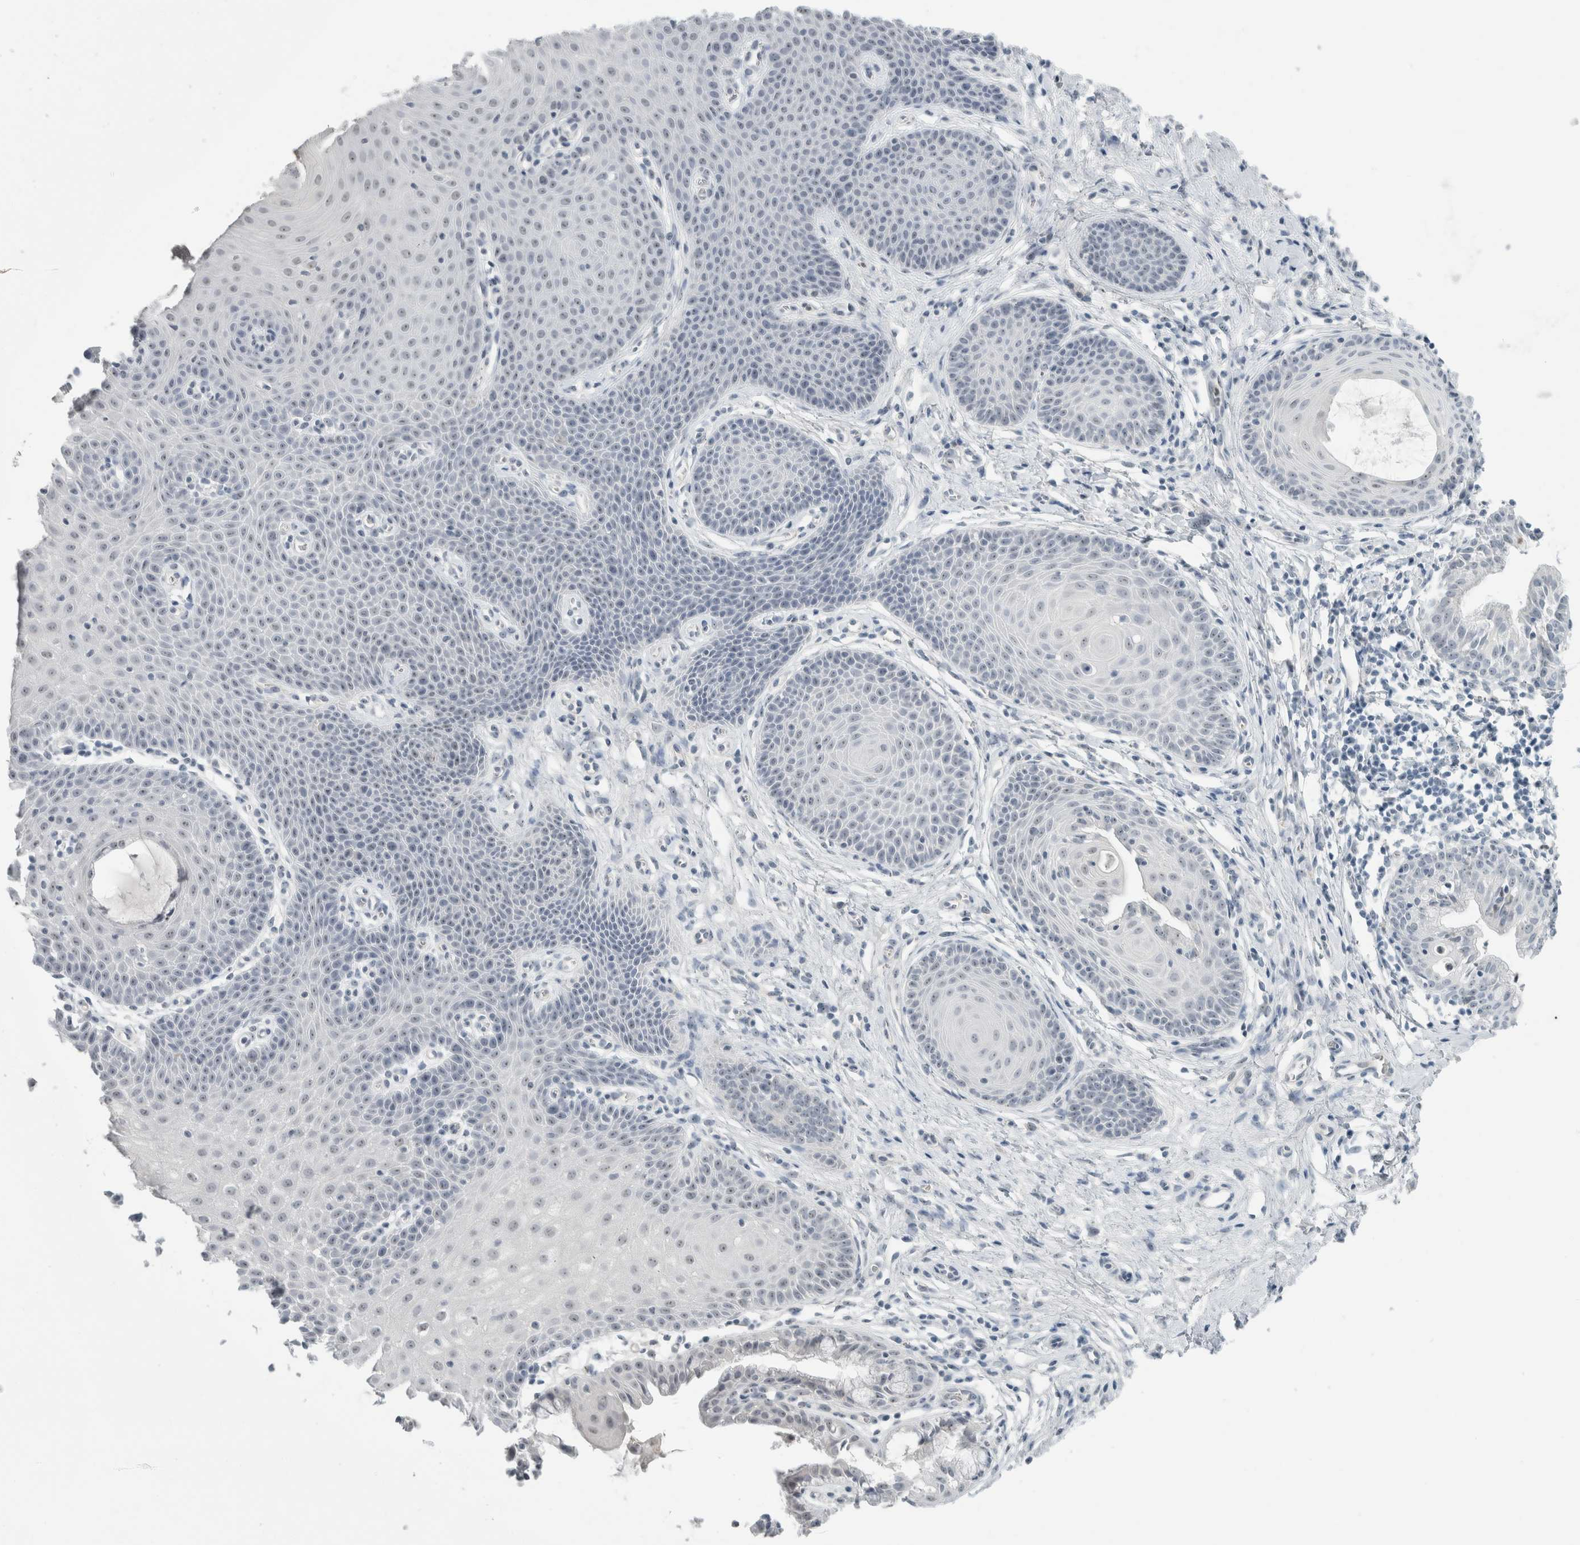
{"staining": {"intensity": "negative", "quantity": "none", "location": "none"}, "tissue": "cervix", "cell_type": "Glandular cells", "image_type": "normal", "snomed": [{"axis": "morphology", "description": "Normal tissue, NOS"}, {"axis": "topography", "description": "Cervix"}], "caption": "Immunohistochemistry (IHC) of normal human cervix exhibits no staining in glandular cells.", "gene": "FMR1NB", "patient": {"sex": "female", "age": 36}}